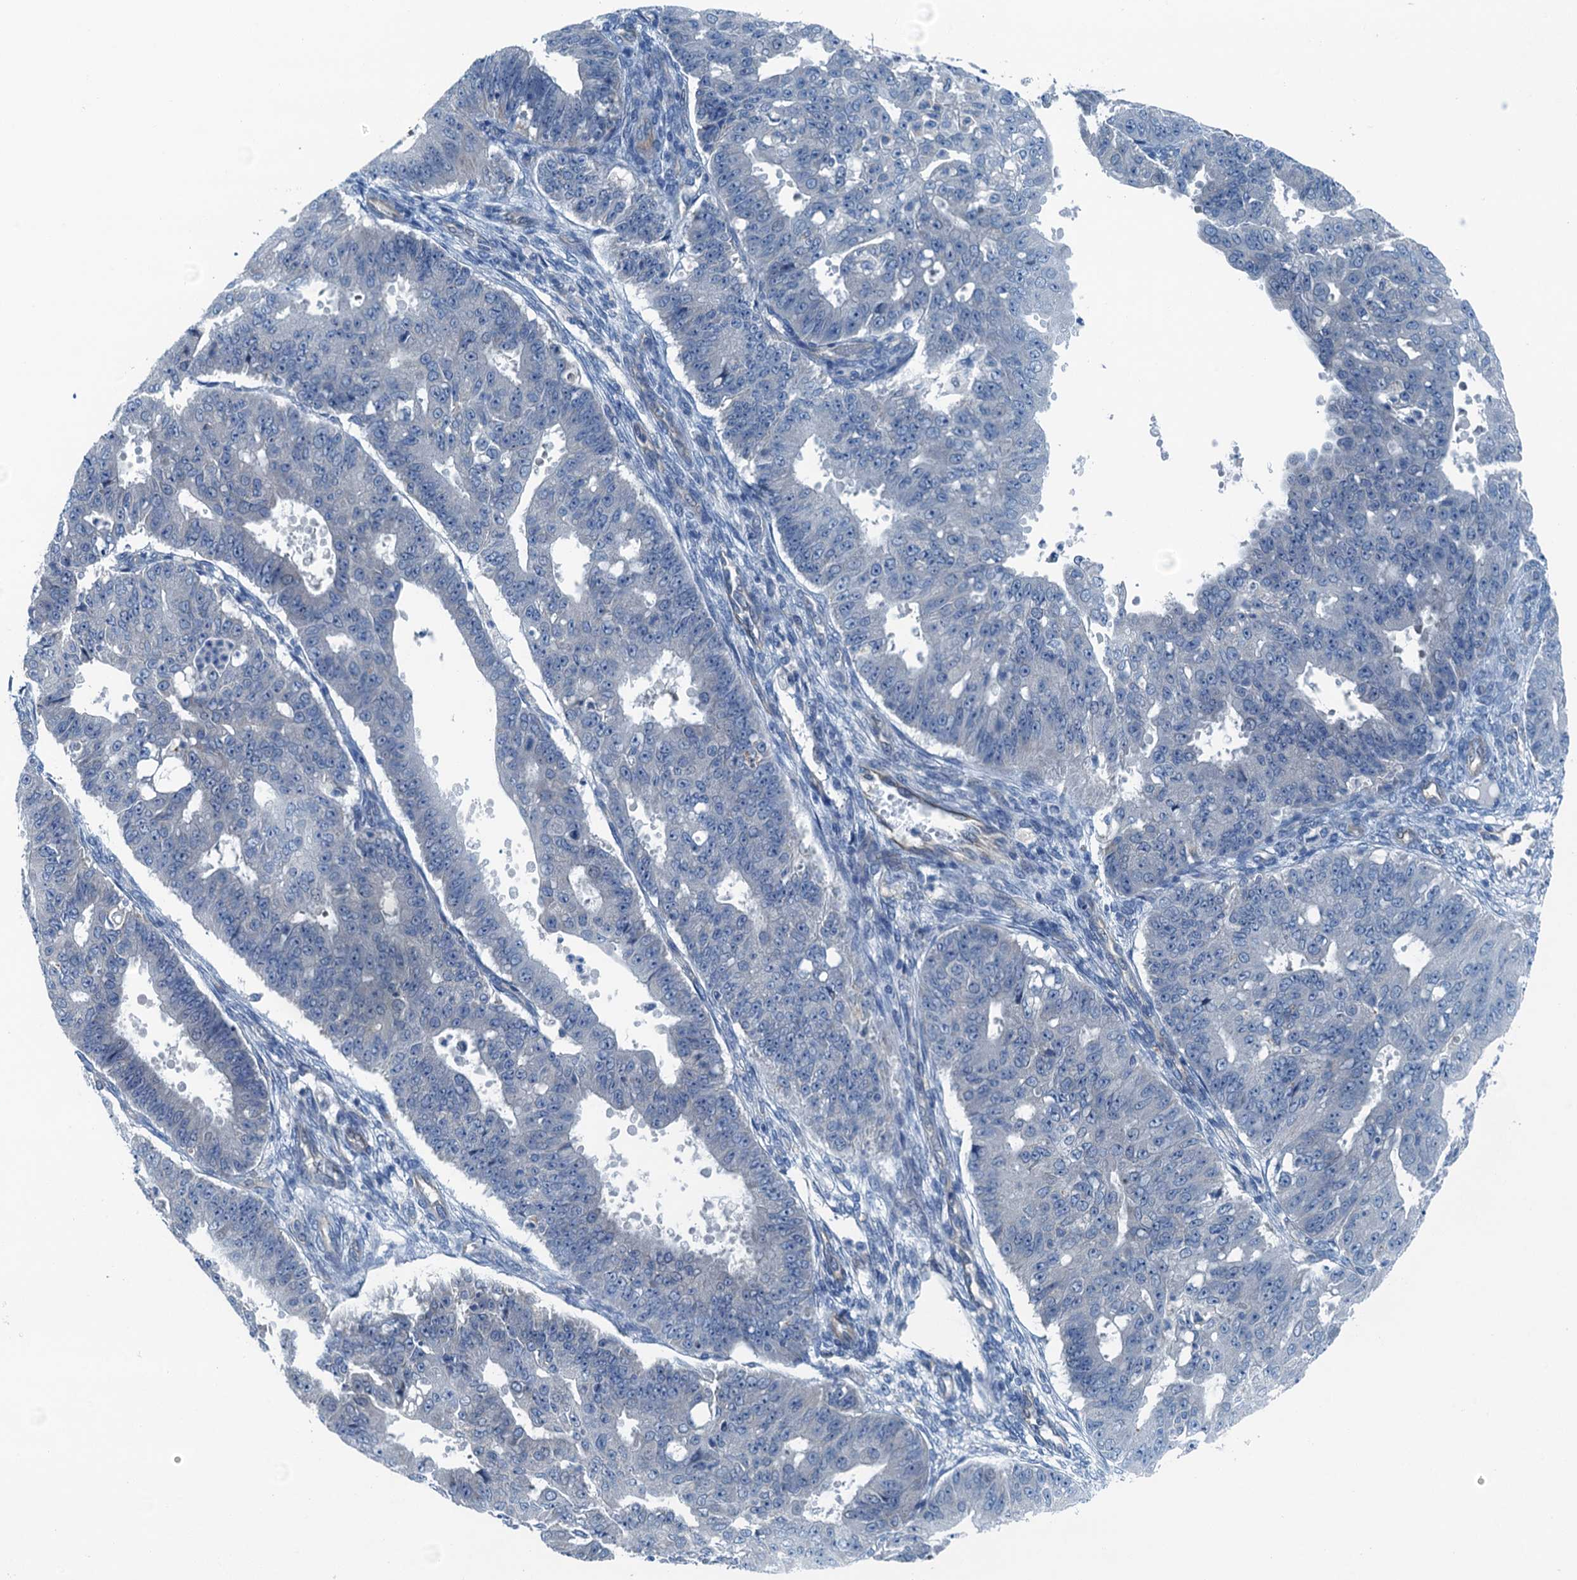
{"staining": {"intensity": "negative", "quantity": "none", "location": "none"}, "tissue": "ovarian cancer", "cell_type": "Tumor cells", "image_type": "cancer", "snomed": [{"axis": "morphology", "description": "Carcinoma, endometroid"}, {"axis": "topography", "description": "Appendix"}, {"axis": "topography", "description": "Ovary"}], "caption": "Immunohistochemistry photomicrograph of ovarian endometroid carcinoma stained for a protein (brown), which shows no expression in tumor cells. (Brightfield microscopy of DAB immunohistochemistry (IHC) at high magnification).", "gene": "GFOD2", "patient": {"sex": "female", "age": 42}}